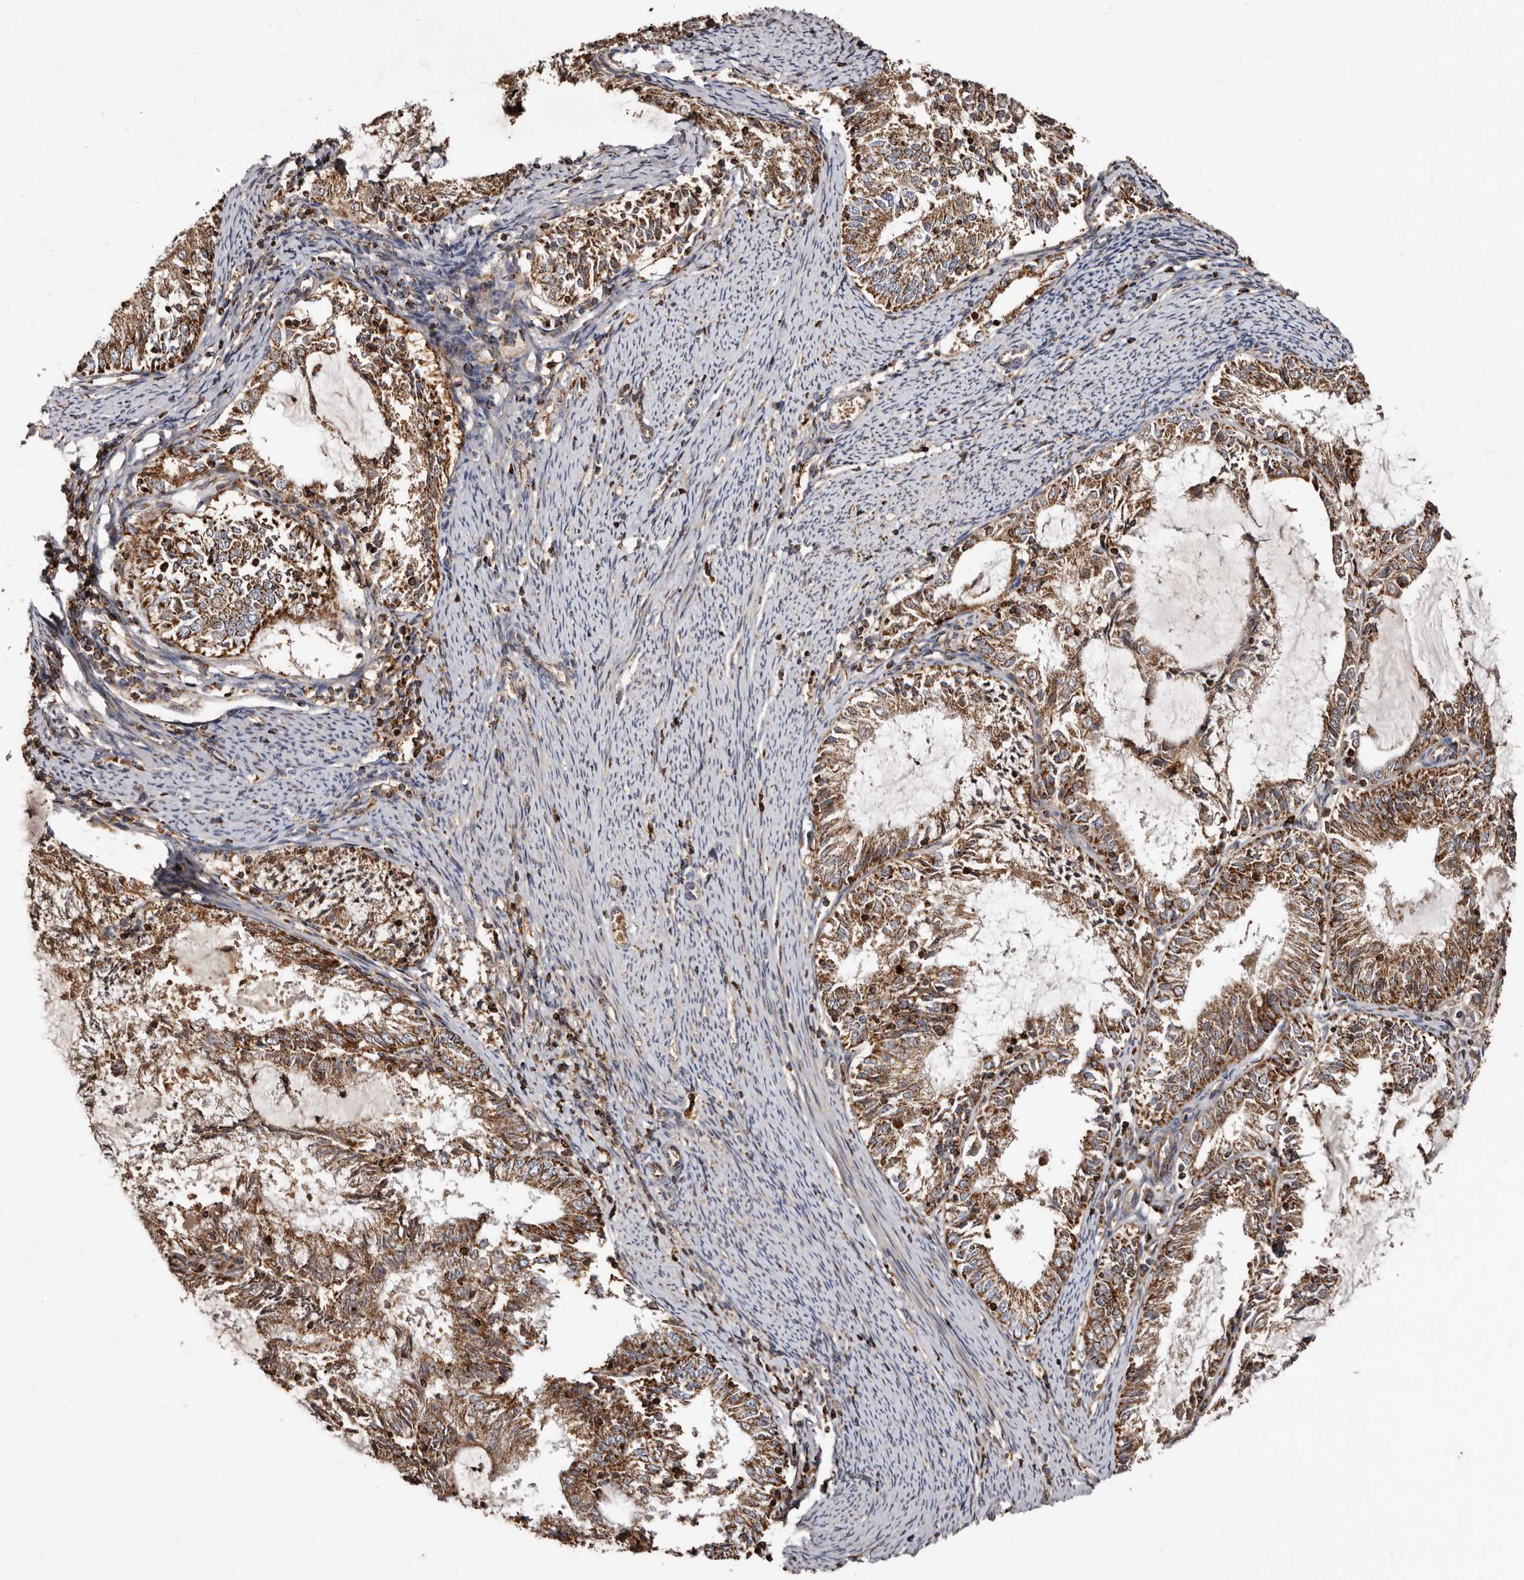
{"staining": {"intensity": "strong", "quantity": ">75%", "location": "cytoplasmic/membranous"}, "tissue": "endometrial cancer", "cell_type": "Tumor cells", "image_type": "cancer", "snomed": [{"axis": "morphology", "description": "Adenocarcinoma, NOS"}, {"axis": "topography", "description": "Endometrium"}], "caption": "A brown stain labels strong cytoplasmic/membranous expression of a protein in human adenocarcinoma (endometrial) tumor cells.", "gene": "BAX", "patient": {"sex": "female", "age": 57}}